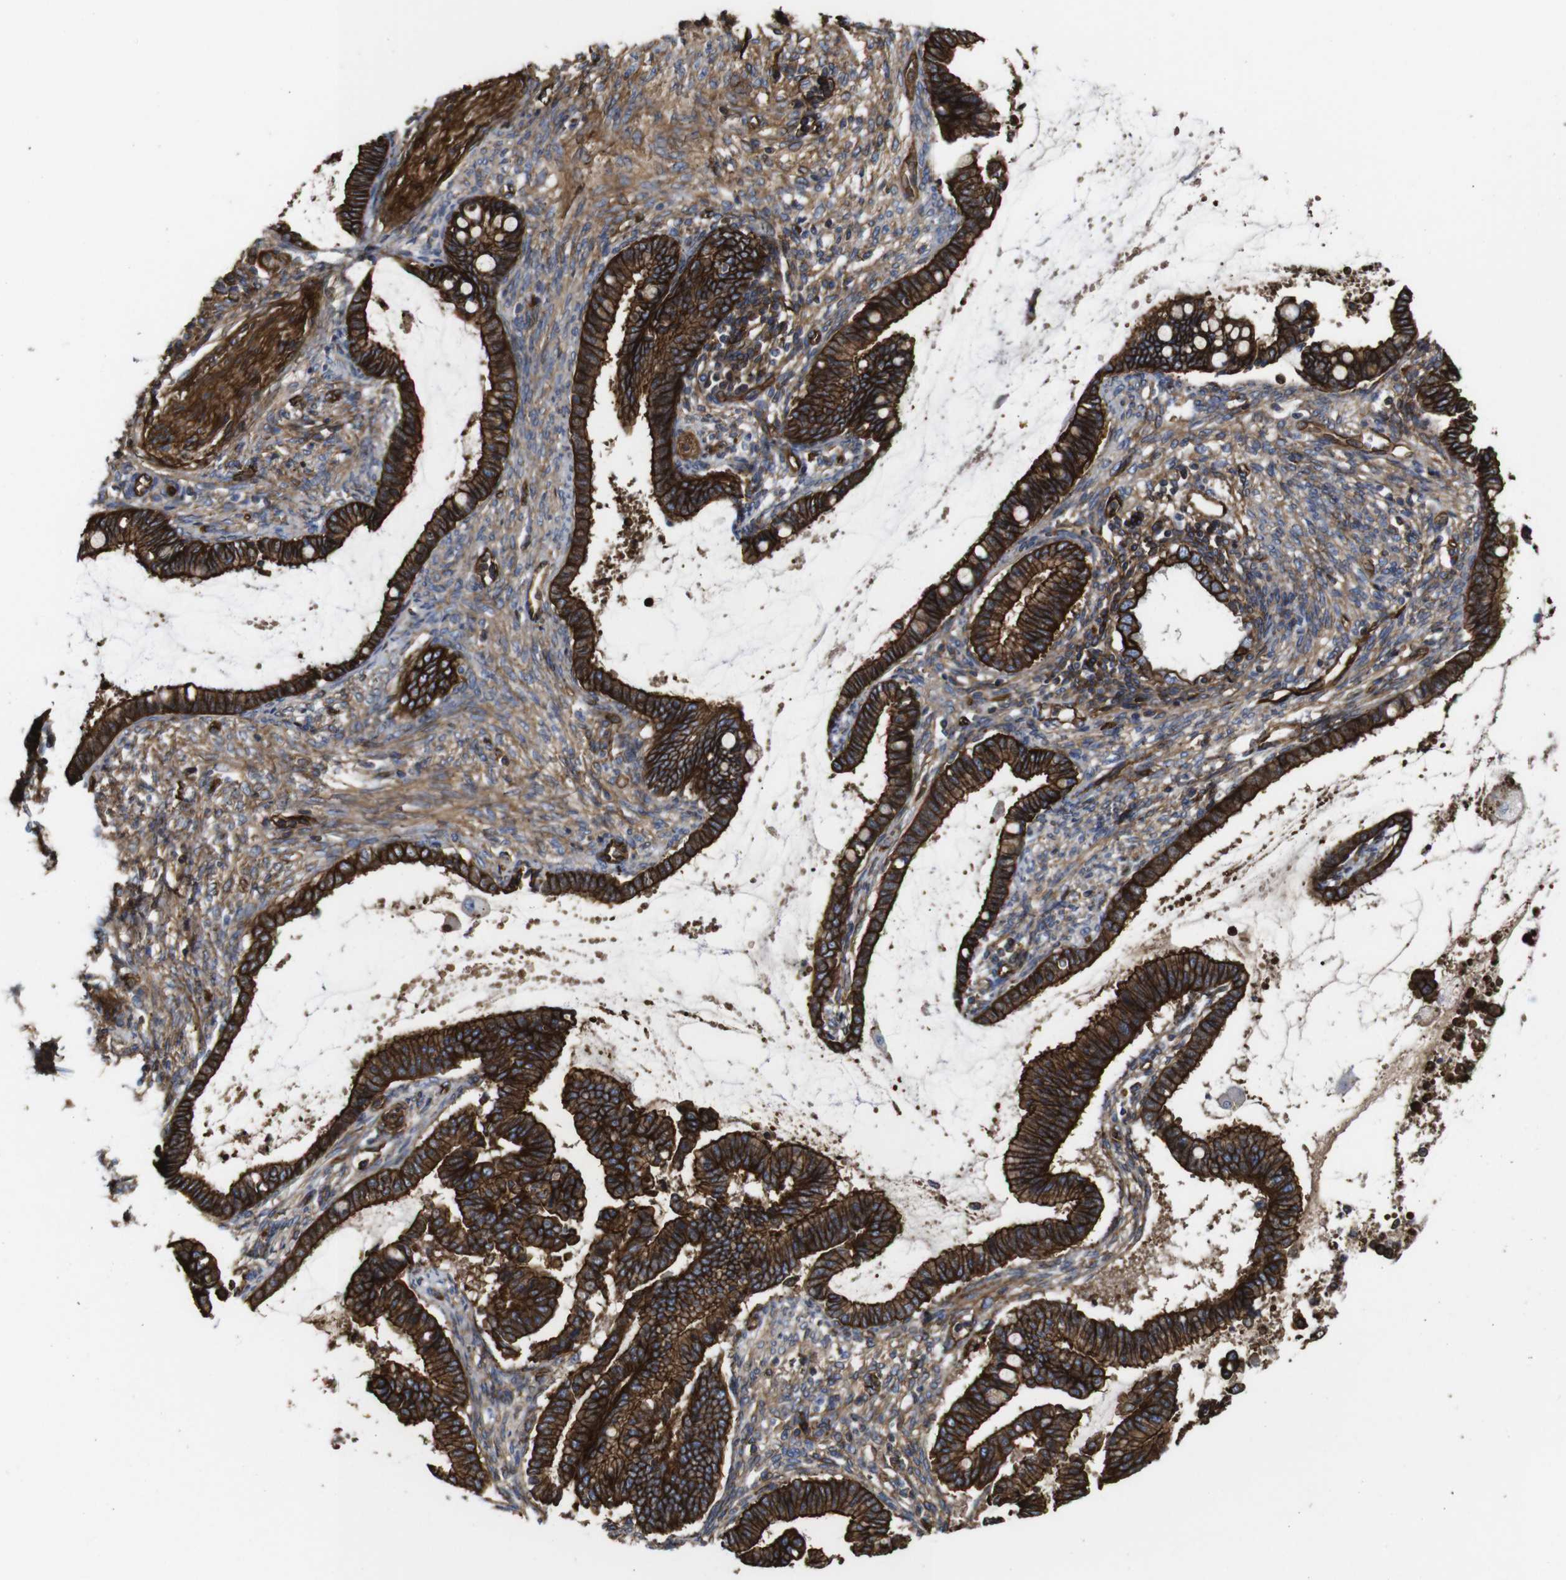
{"staining": {"intensity": "strong", "quantity": ">75%", "location": "cytoplasmic/membranous"}, "tissue": "cervical cancer", "cell_type": "Tumor cells", "image_type": "cancer", "snomed": [{"axis": "morphology", "description": "Adenocarcinoma, NOS"}, {"axis": "topography", "description": "Cervix"}], "caption": "Protein expression analysis of human cervical cancer reveals strong cytoplasmic/membranous positivity in about >75% of tumor cells. (brown staining indicates protein expression, while blue staining denotes nuclei).", "gene": "SPTBN1", "patient": {"sex": "female", "age": 44}}